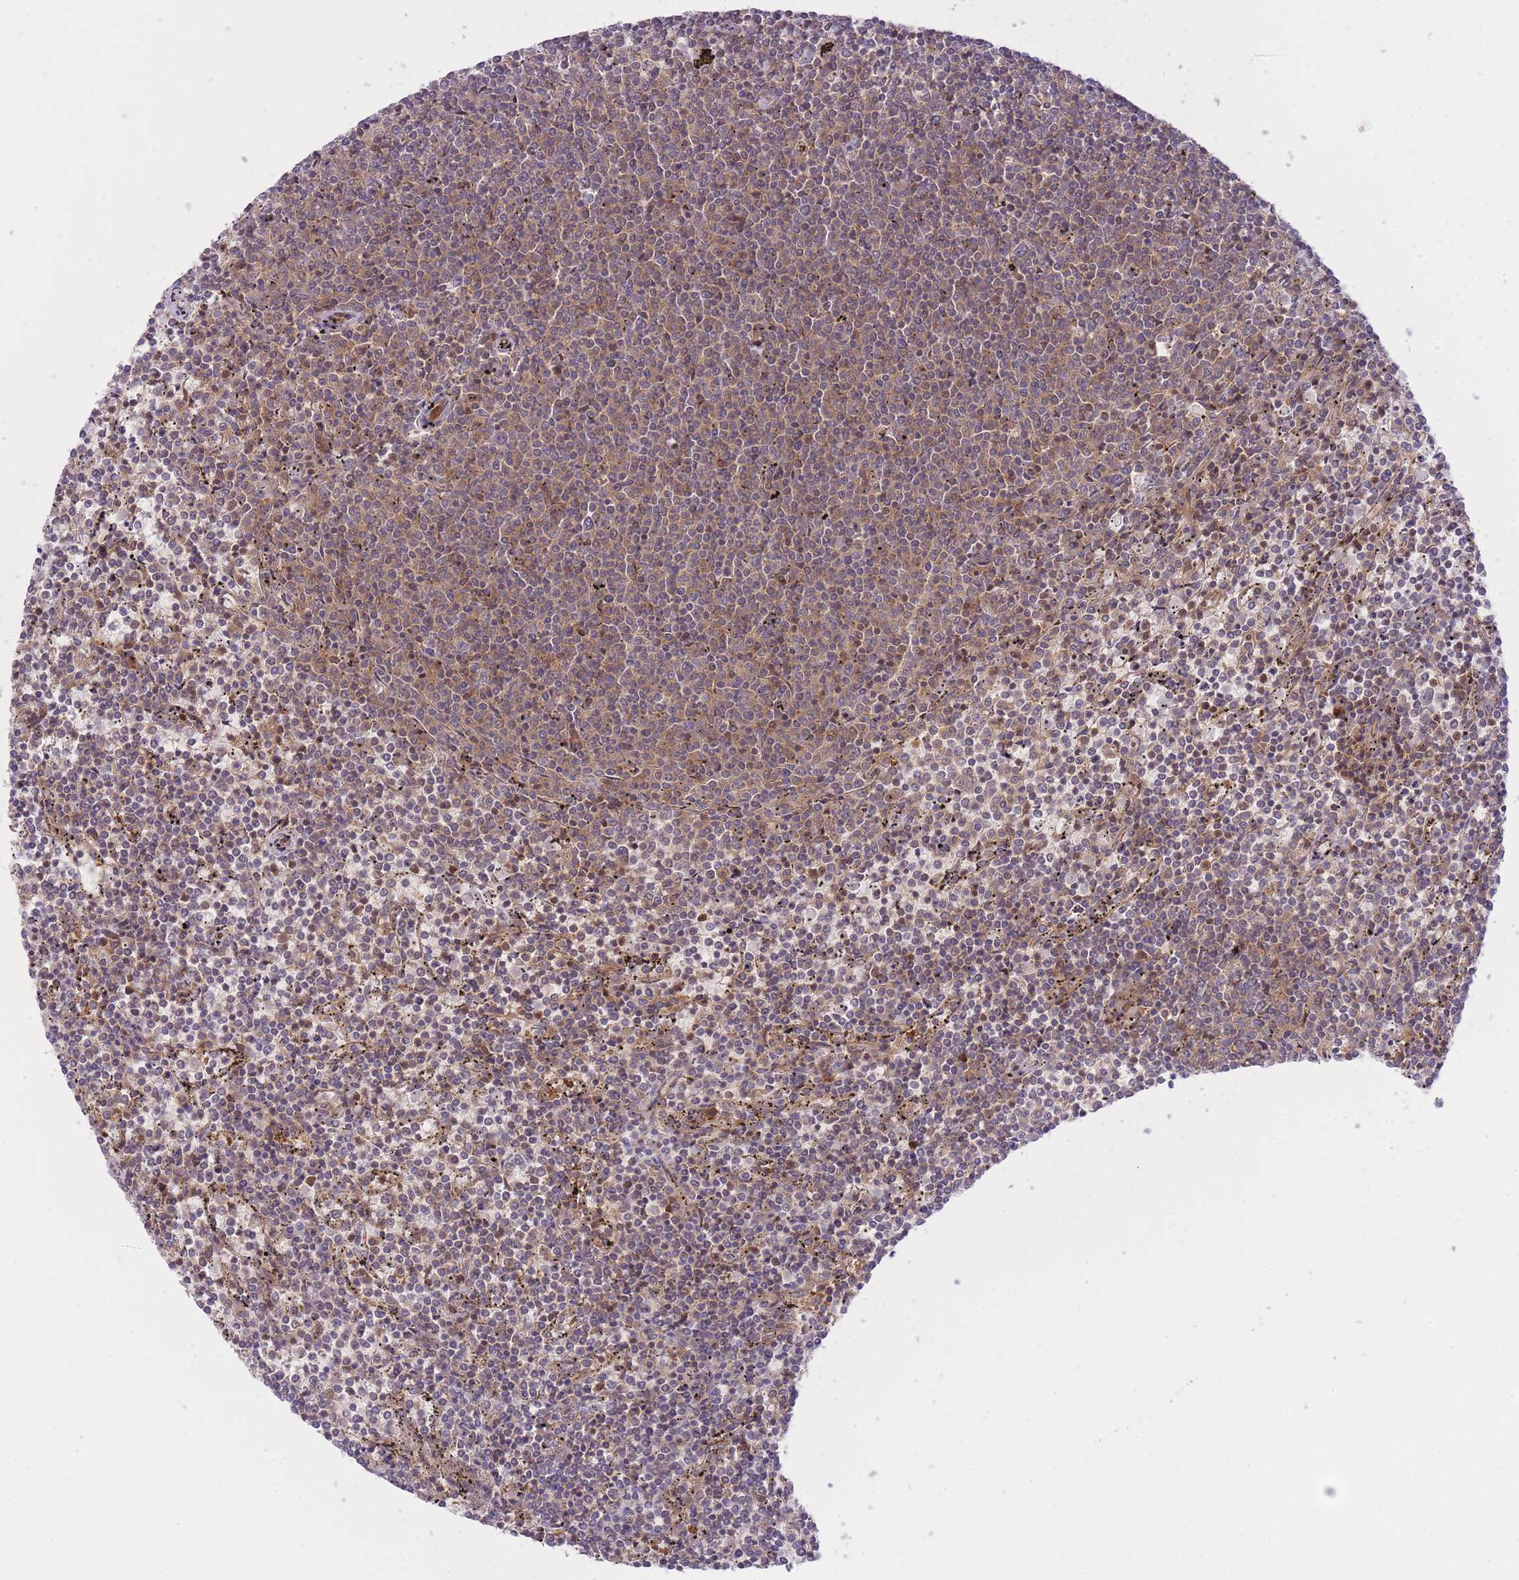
{"staining": {"intensity": "weak", "quantity": "25%-75%", "location": "cytoplasmic/membranous"}, "tissue": "lymphoma", "cell_type": "Tumor cells", "image_type": "cancer", "snomed": [{"axis": "morphology", "description": "Malignant lymphoma, non-Hodgkin's type, Low grade"}, {"axis": "topography", "description": "Spleen"}], "caption": "An IHC photomicrograph of neoplastic tissue is shown. Protein staining in brown highlights weak cytoplasmic/membranous positivity in low-grade malignant lymphoma, non-Hodgkin's type within tumor cells.", "gene": "PREP", "patient": {"sex": "female", "age": 50}}